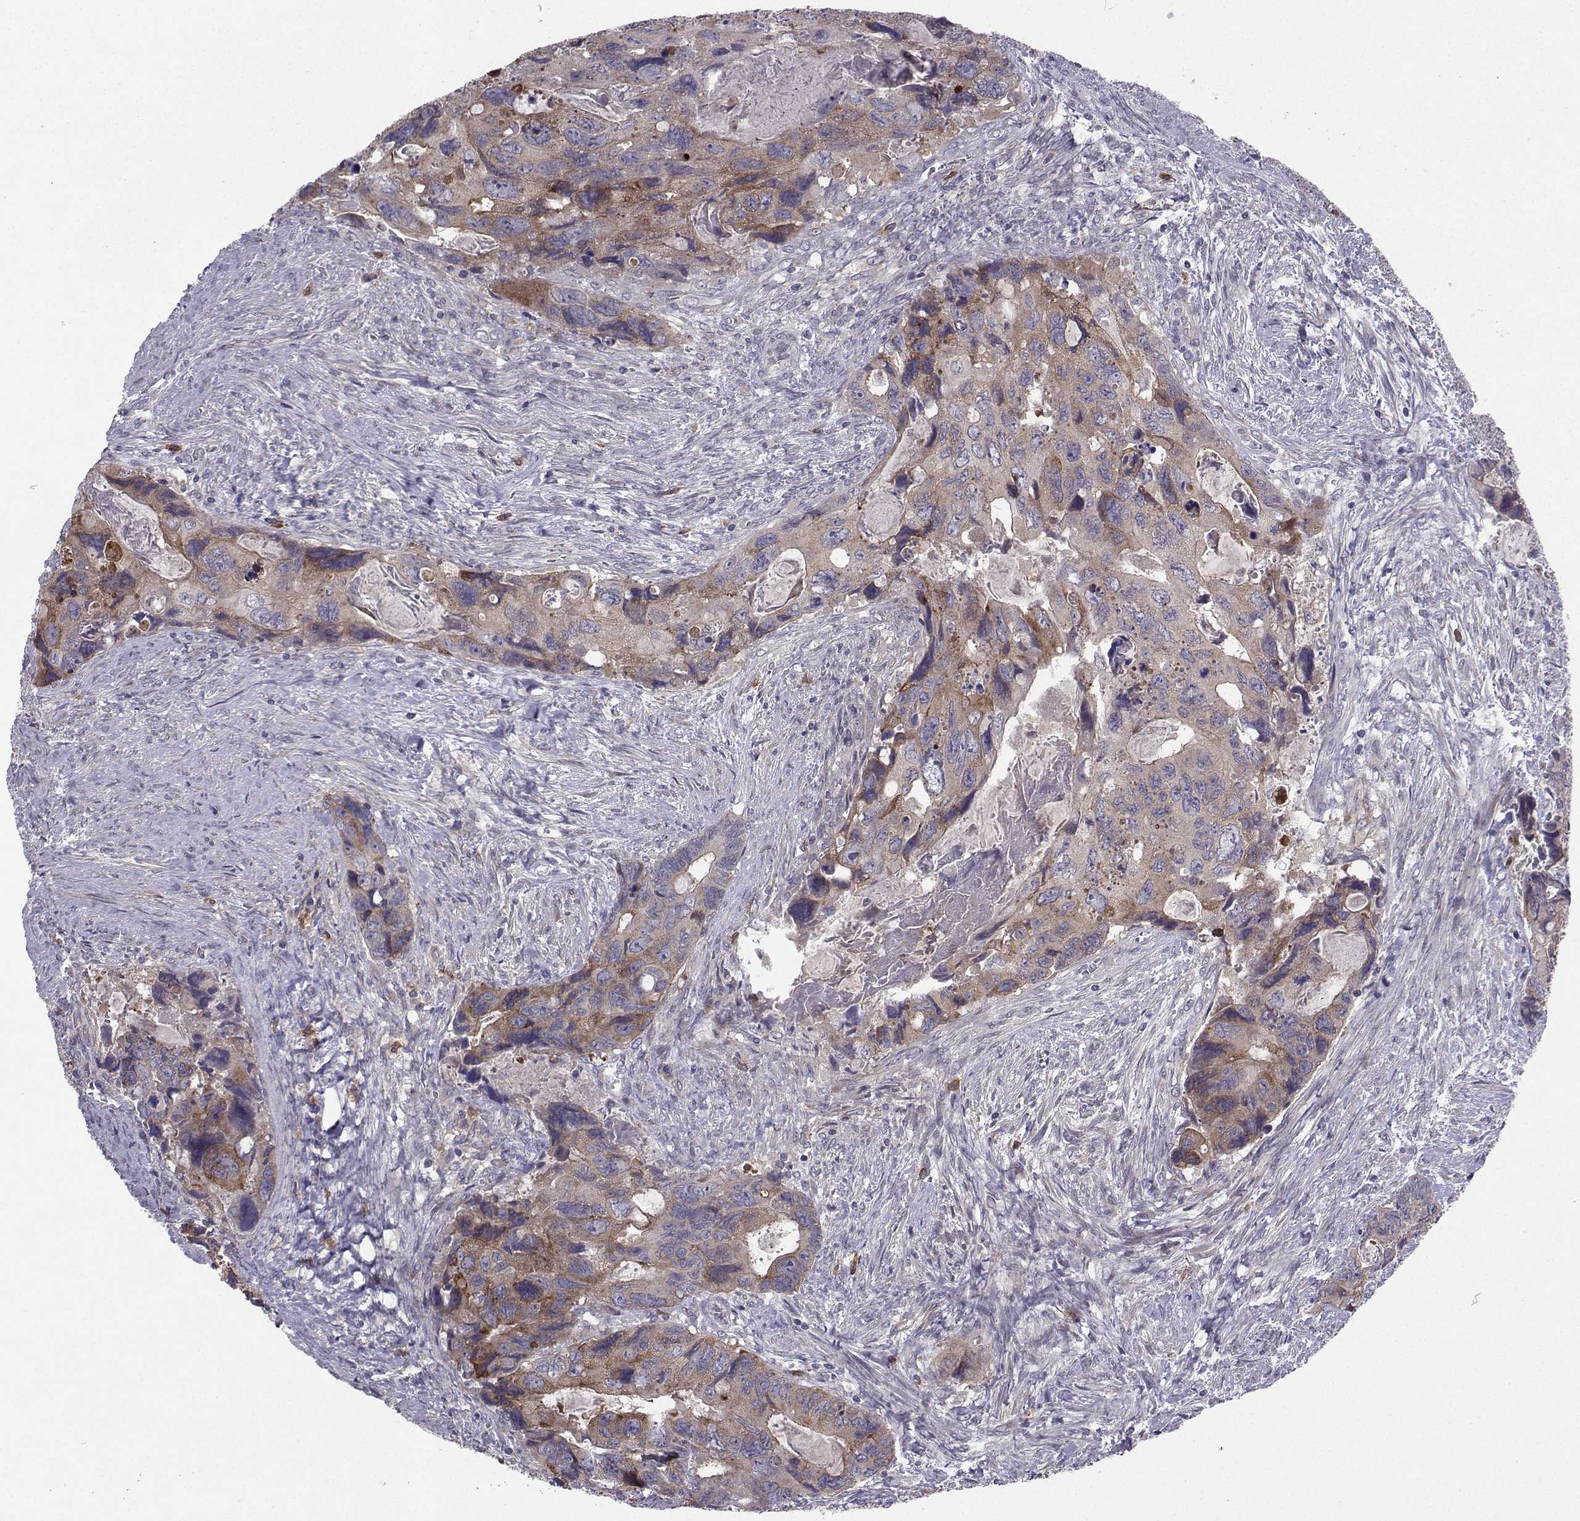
{"staining": {"intensity": "strong", "quantity": "<25%", "location": "cytoplasmic/membranous"}, "tissue": "colorectal cancer", "cell_type": "Tumor cells", "image_type": "cancer", "snomed": [{"axis": "morphology", "description": "Adenocarcinoma, NOS"}, {"axis": "topography", "description": "Rectum"}], "caption": "IHC of colorectal adenocarcinoma displays medium levels of strong cytoplasmic/membranous expression in about <25% of tumor cells.", "gene": "STXBP5", "patient": {"sex": "male", "age": 62}}